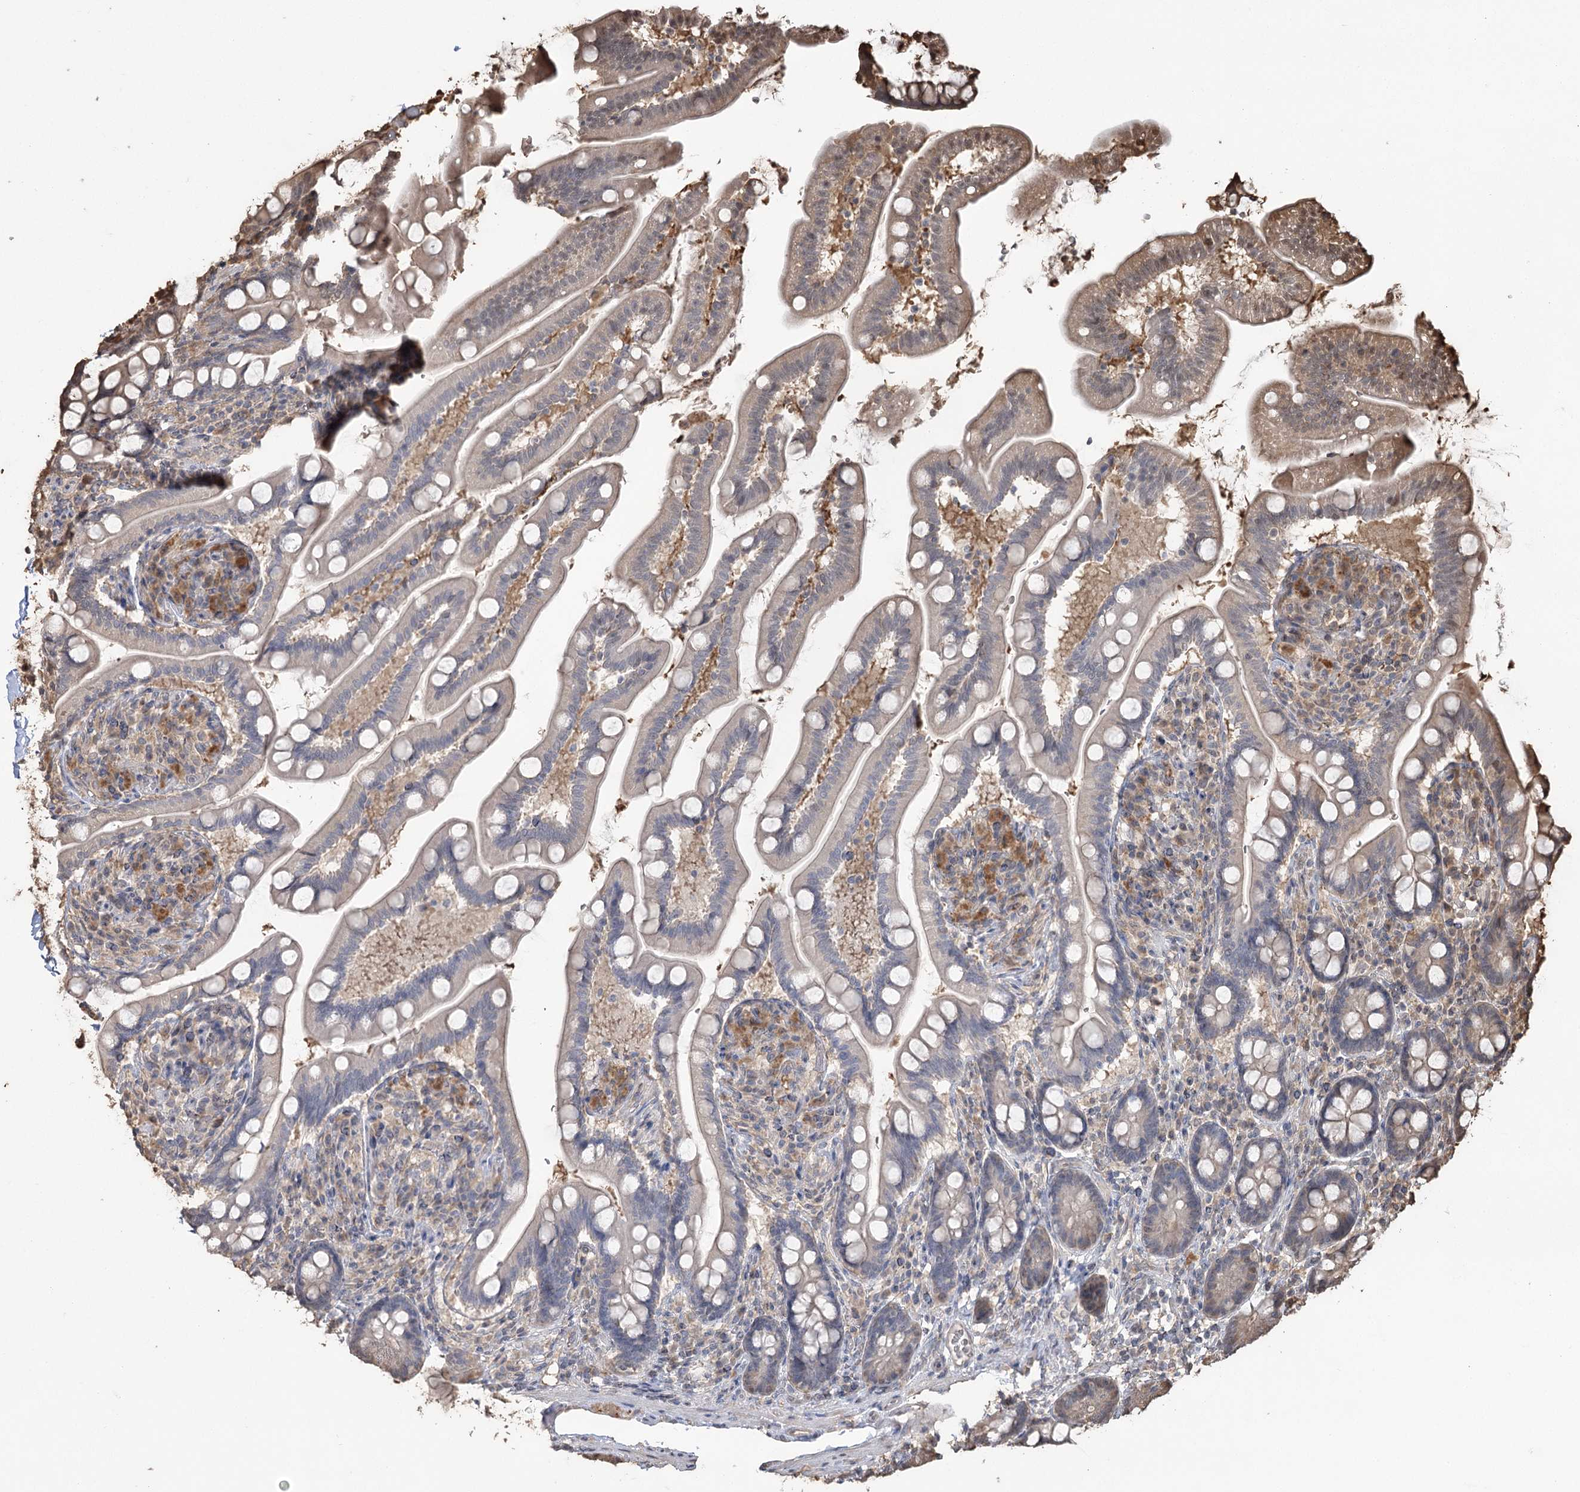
{"staining": {"intensity": "weak", "quantity": "25%-75%", "location": "cytoplasmic/membranous"}, "tissue": "small intestine", "cell_type": "Glandular cells", "image_type": "normal", "snomed": [{"axis": "morphology", "description": "Normal tissue, NOS"}, {"axis": "topography", "description": "Small intestine"}], "caption": "Immunohistochemistry (IHC) (DAB) staining of benign small intestine displays weak cytoplasmic/membranous protein expression in about 25%-75% of glandular cells.", "gene": "PLCH1", "patient": {"sex": "female", "age": 64}}